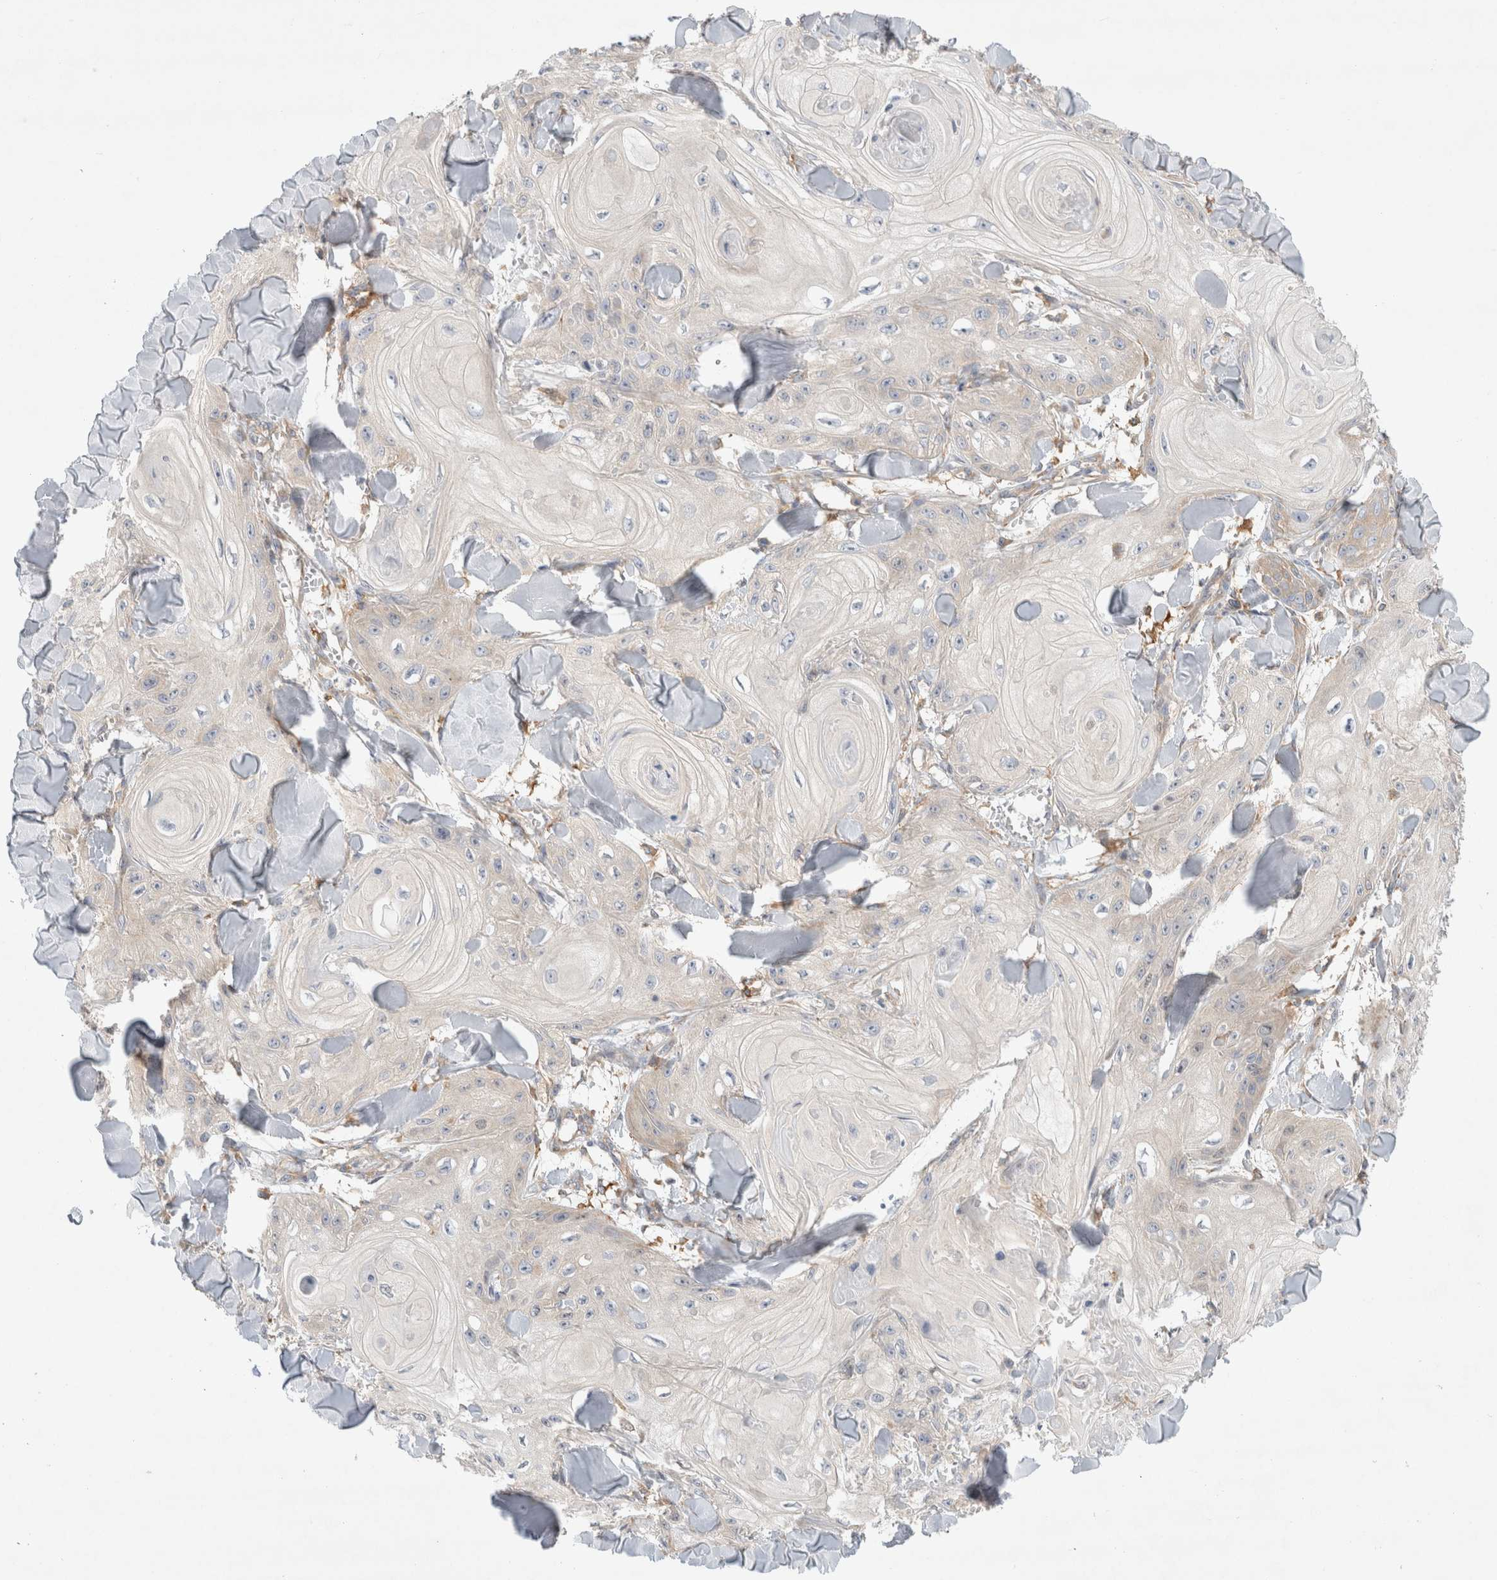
{"staining": {"intensity": "weak", "quantity": "<25%", "location": "nuclear"}, "tissue": "skin cancer", "cell_type": "Tumor cells", "image_type": "cancer", "snomed": [{"axis": "morphology", "description": "Squamous cell carcinoma, NOS"}, {"axis": "topography", "description": "Skin"}], "caption": "DAB (3,3'-diaminobenzidine) immunohistochemical staining of human skin cancer reveals no significant positivity in tumor cells. (DAB (3,3'-diaminobenzidine) immunohistochemistry (IHC) with hematoxylin counter stain).", "gene": "CDCA7L", "patient": {"sex": "male", "age": 74}}